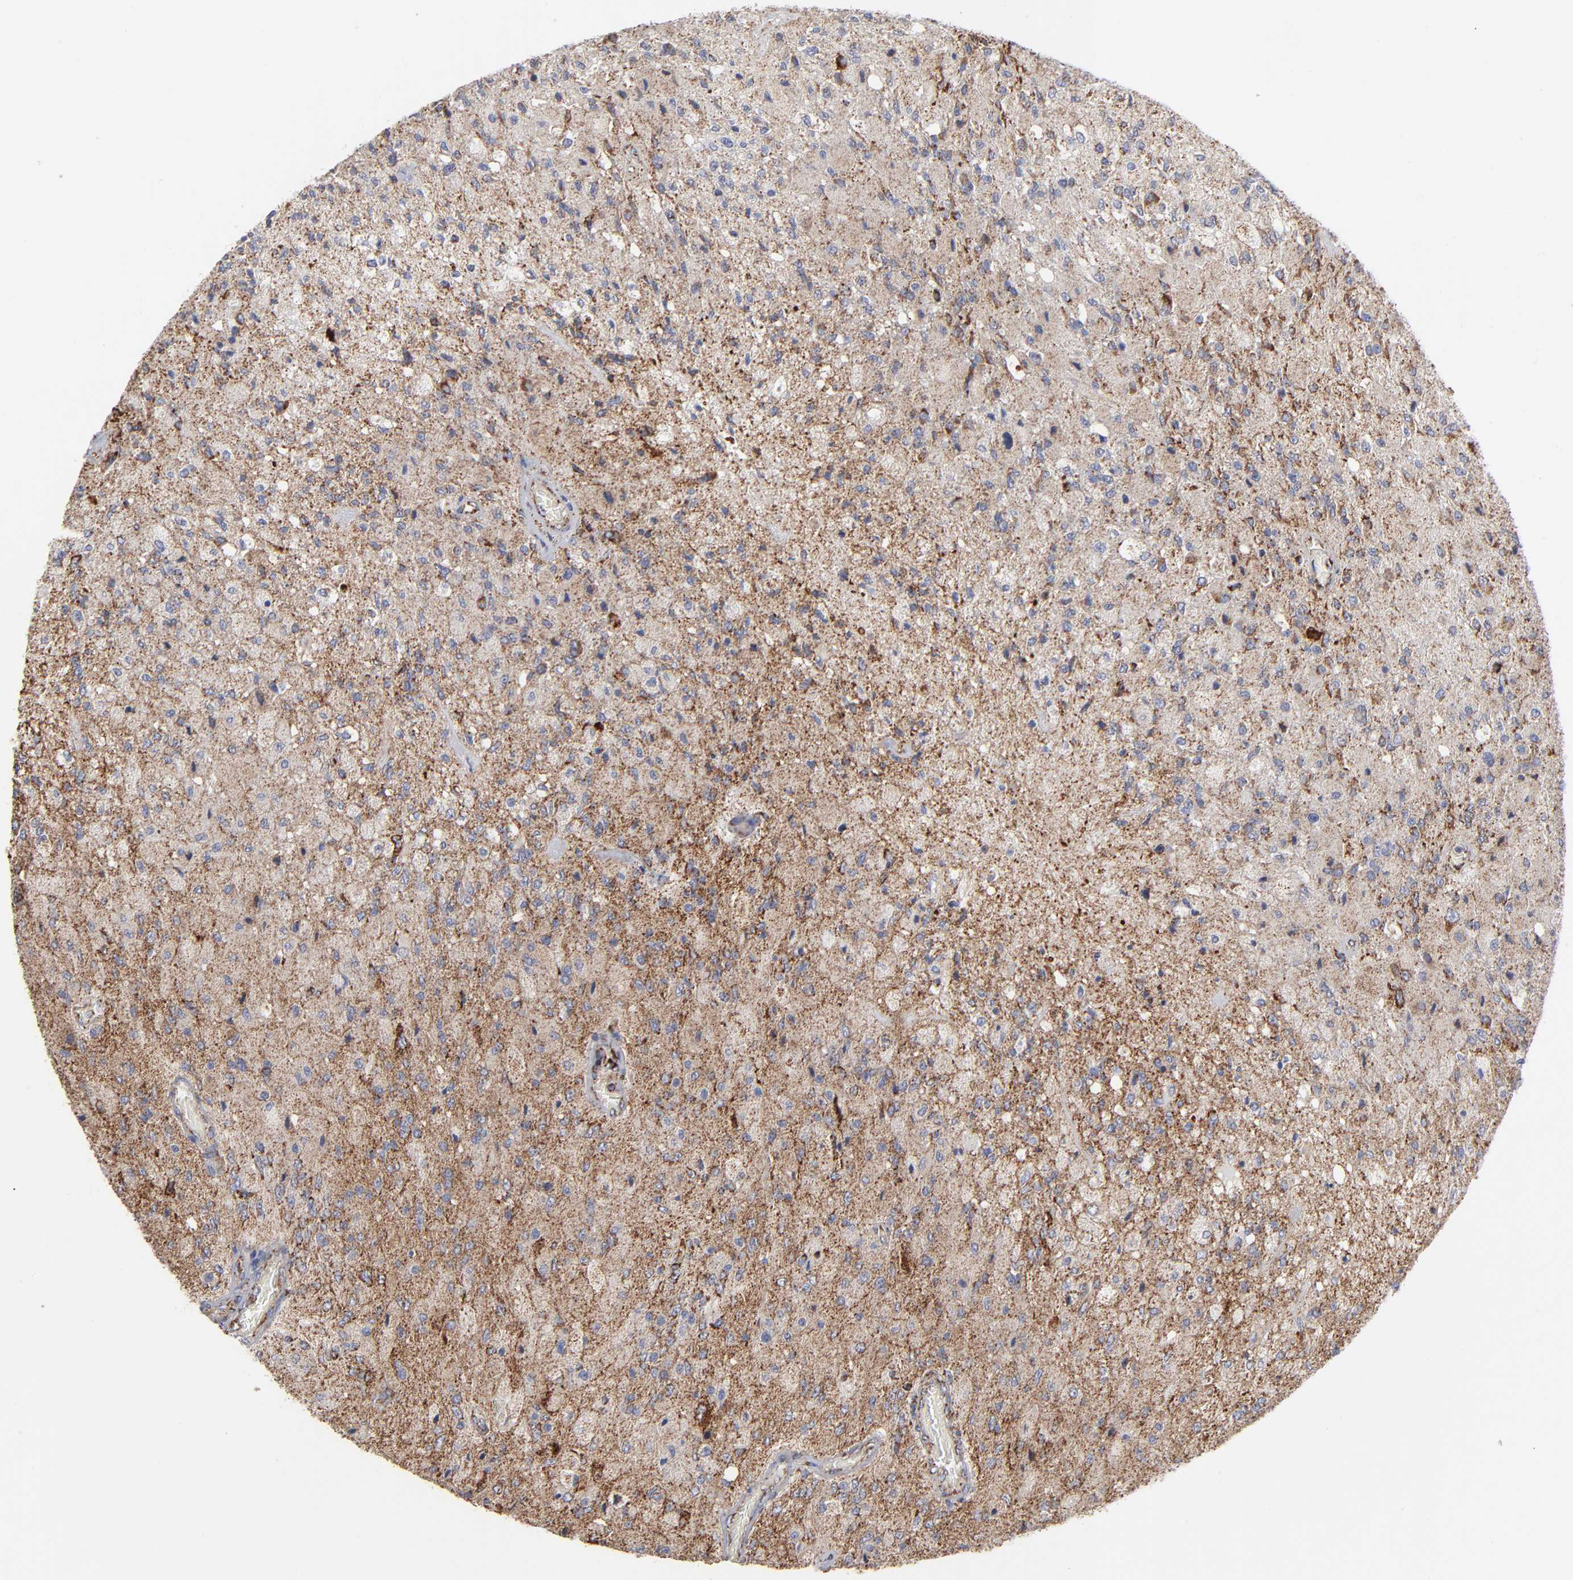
{"staining": {"intensity": "strong", "quantity": "25%-75%", "location": "cytoplasmic/membranous"}, "tissue": "glioma", "cell_type": "Tumor cells", "image_type": "cancer", "snomed": [{"axis": "morphology", "description": "Normal tissue, NOS"}, {"axis": "morphology", "description": "Glioma, malignant, High grade"}, {"axis": "topography", "description": "Cerebral cortex"}], "caption": "Strong cytoplasmic/membranous positivity is seen in about 25%-75% of tumor cells in glioma.", "gene": "ASB3", "patient": {"sex": "male", "age": 77}}